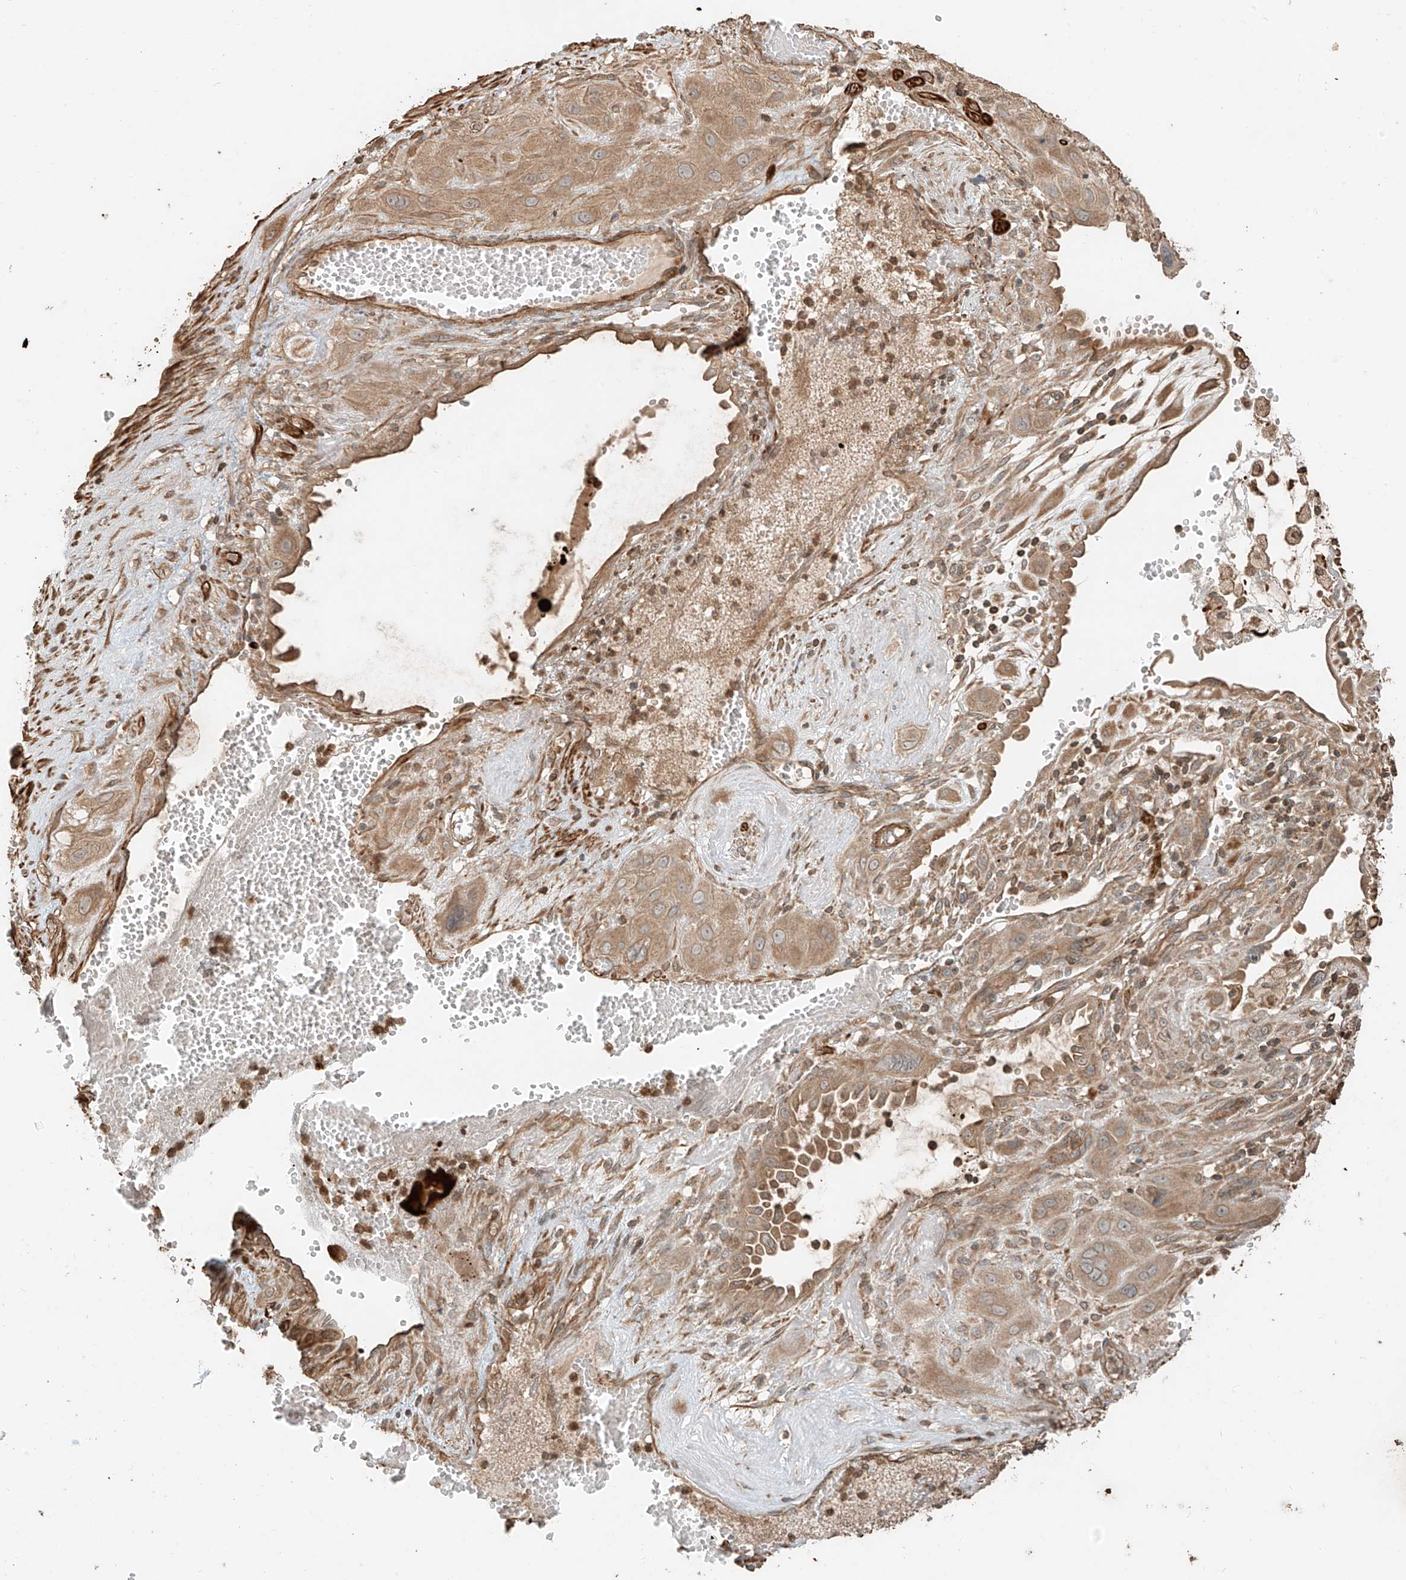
{"staining": {"intensity": "weak", "quantity": ">75%", "location": "cytoplasmic/membranous"}, "tissue": "cervical cancer", "cell_type": "Tumor cells", "image_type": "cancer", "snomed": [{"axis": "morphology", "description": "Squamous cell carcinoma, NOS"}, {"axis": "topography", "description": "Cervix"}], "caption": "Immunohistochemistry (IHC) histopathology image of human squamous cell carcinoma (cervical) stained for a protein (brown), which displays low levels of weak cytoplasmic/membranous staining in about >75% of tumor cells.", "gene": "ANKZF1", "patient": {"sex": "female", "age": 34}}